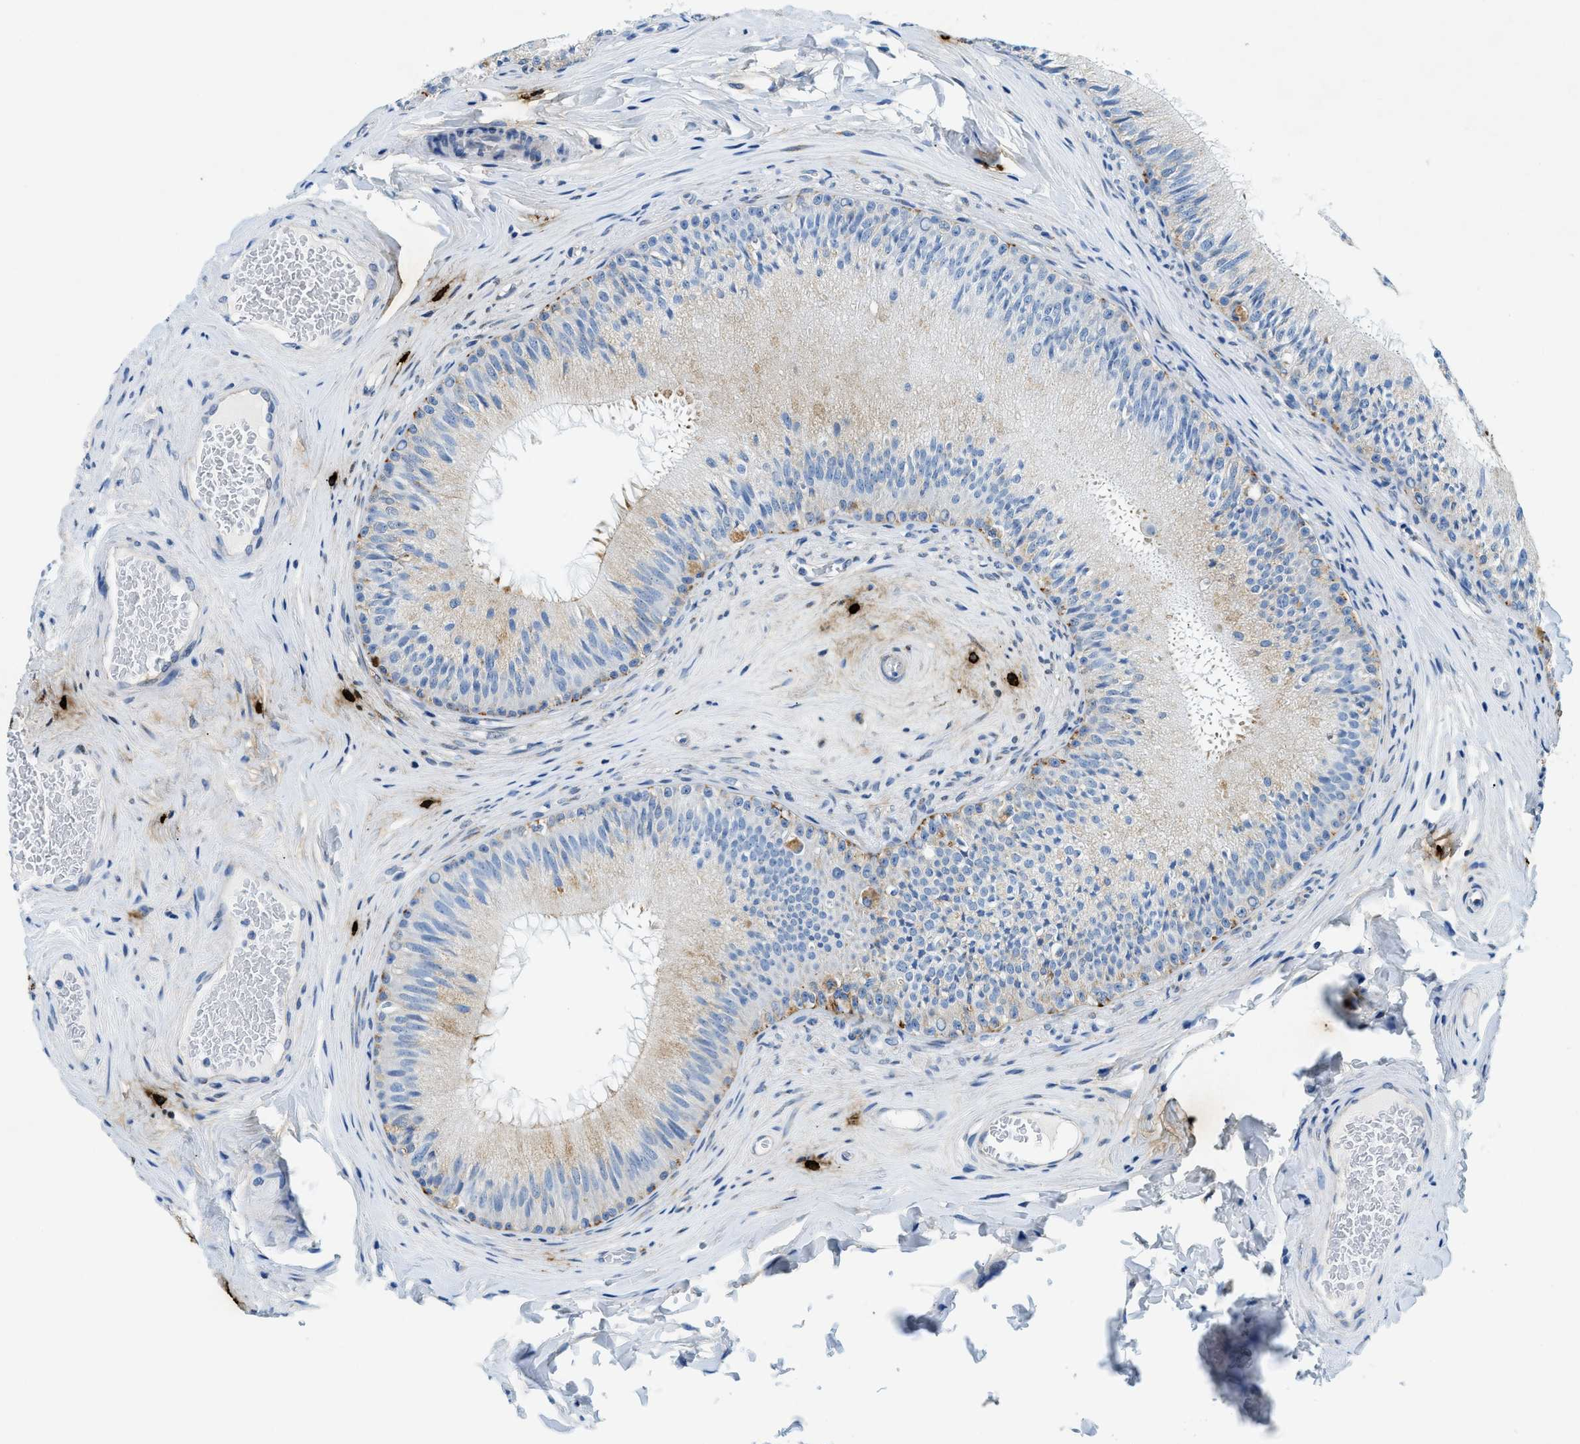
{"staining": {"intensity": "moderate", "quantity": "<25%", "location": "cytoplasmic/membranous"}, "tissue": "epididymis", "cell_type": "Glandular cells", "image_type": "normal", "snomed": [{"axis": "morphology", "description": "Normal tissue, NOS"}, {"axis": "topography", "description": "Testis"}, {"axis": "topography", "description": "Epididymis"}], "caption": "This image demonstrates immunohistochemistry (IHC) staining of benign human epididymis, with low moderate cytoplasmic/membranous staining in approximately <25% of glandular cells.", "gene": "TPSAB1", "patient": {"sex": "male", "age": 36}}